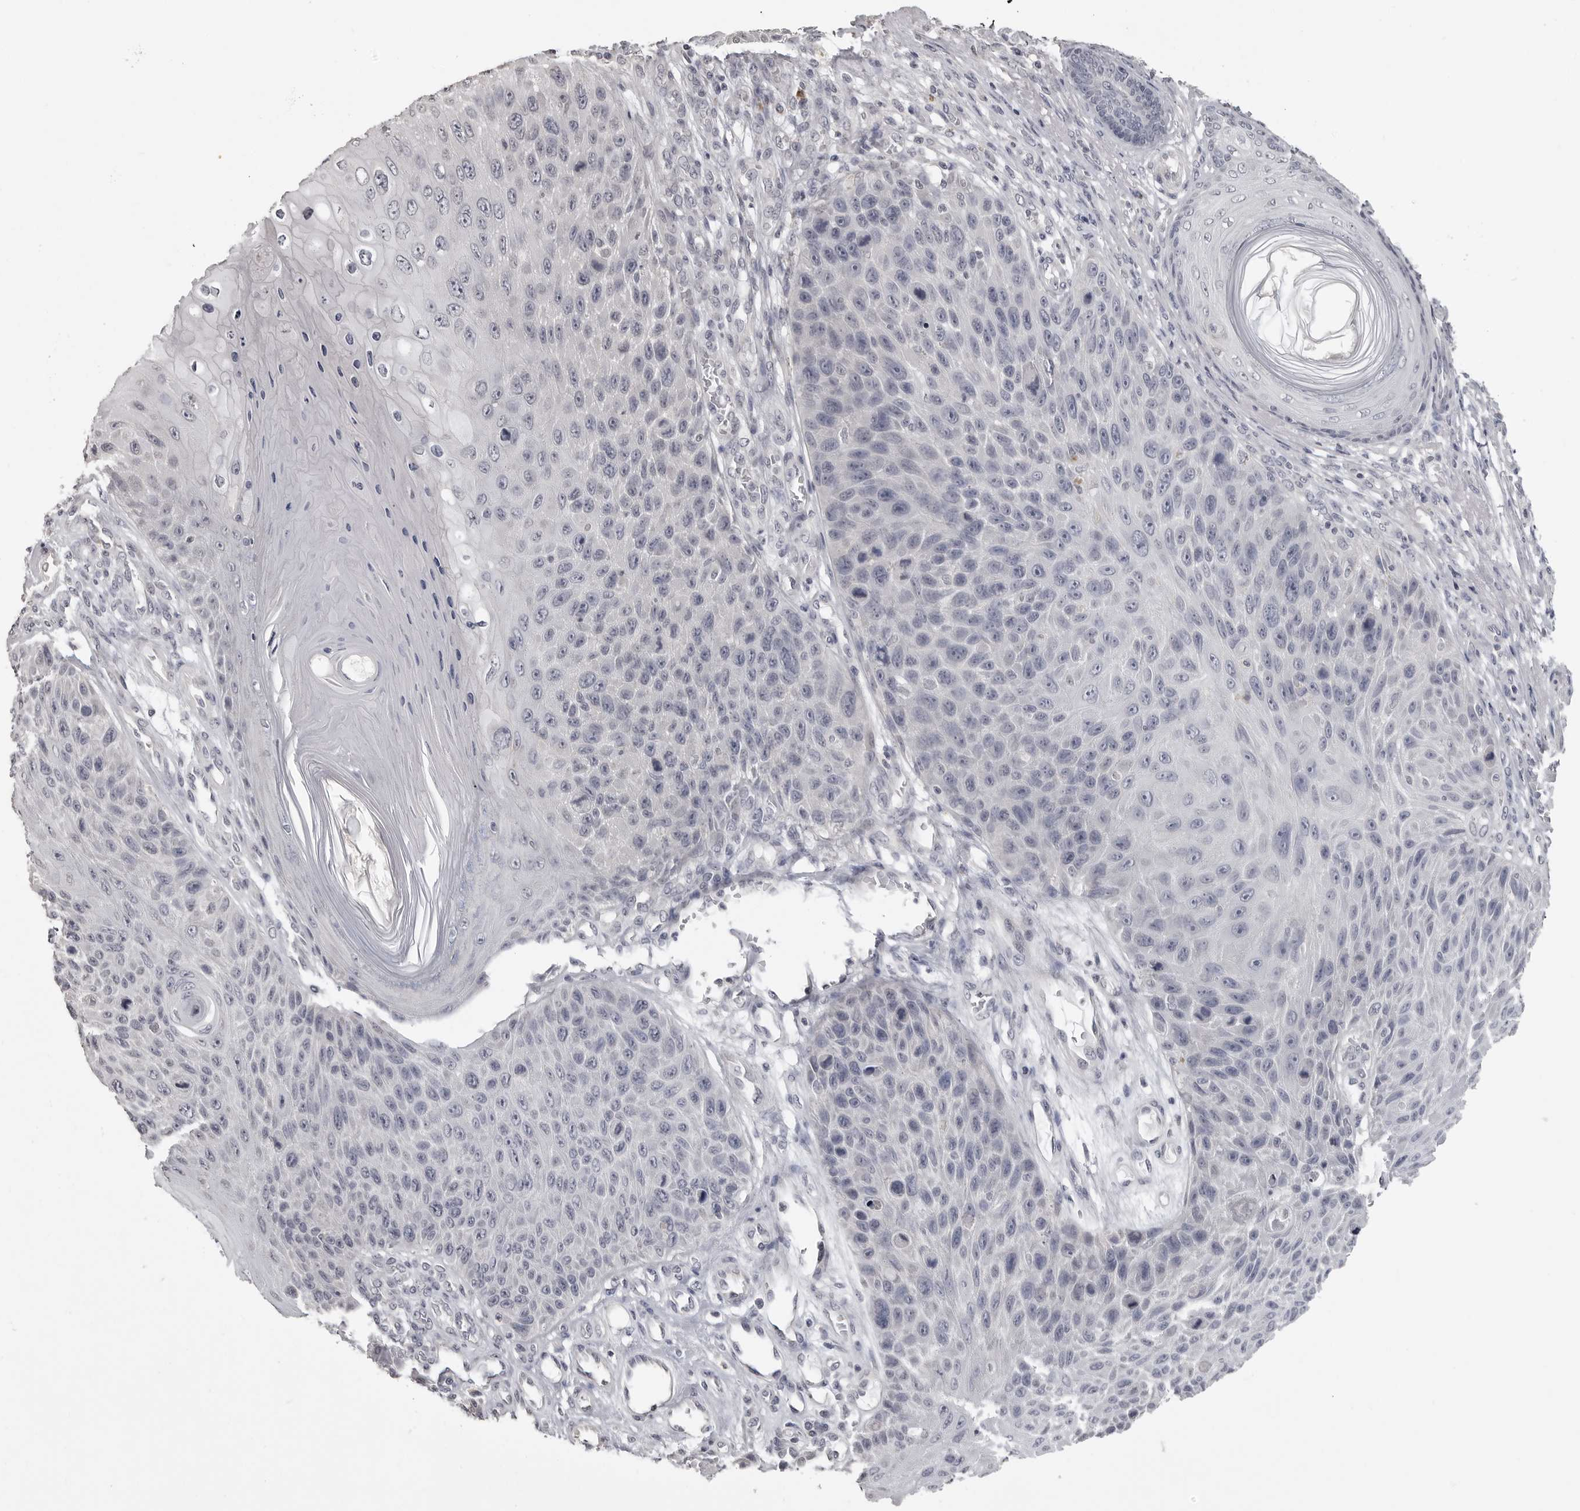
{"staining": {"intensity": "negative", "quantity": "none", "location": "none"}, "tissue": "skin cancer", "cell_type": "Tumor cells", "image_type": "cancer", "snomed": [{"axis": "morphology", "description": "Squamous cell carcinoma, NOS"}, {"axis": "topography", "description": "Skin"}], "caption": "Tumor cells show no significant protein staining in squamous cell carcinoma (skin).", "gene": "GPN2", "patient": {"sex": "female", "age": 88}}